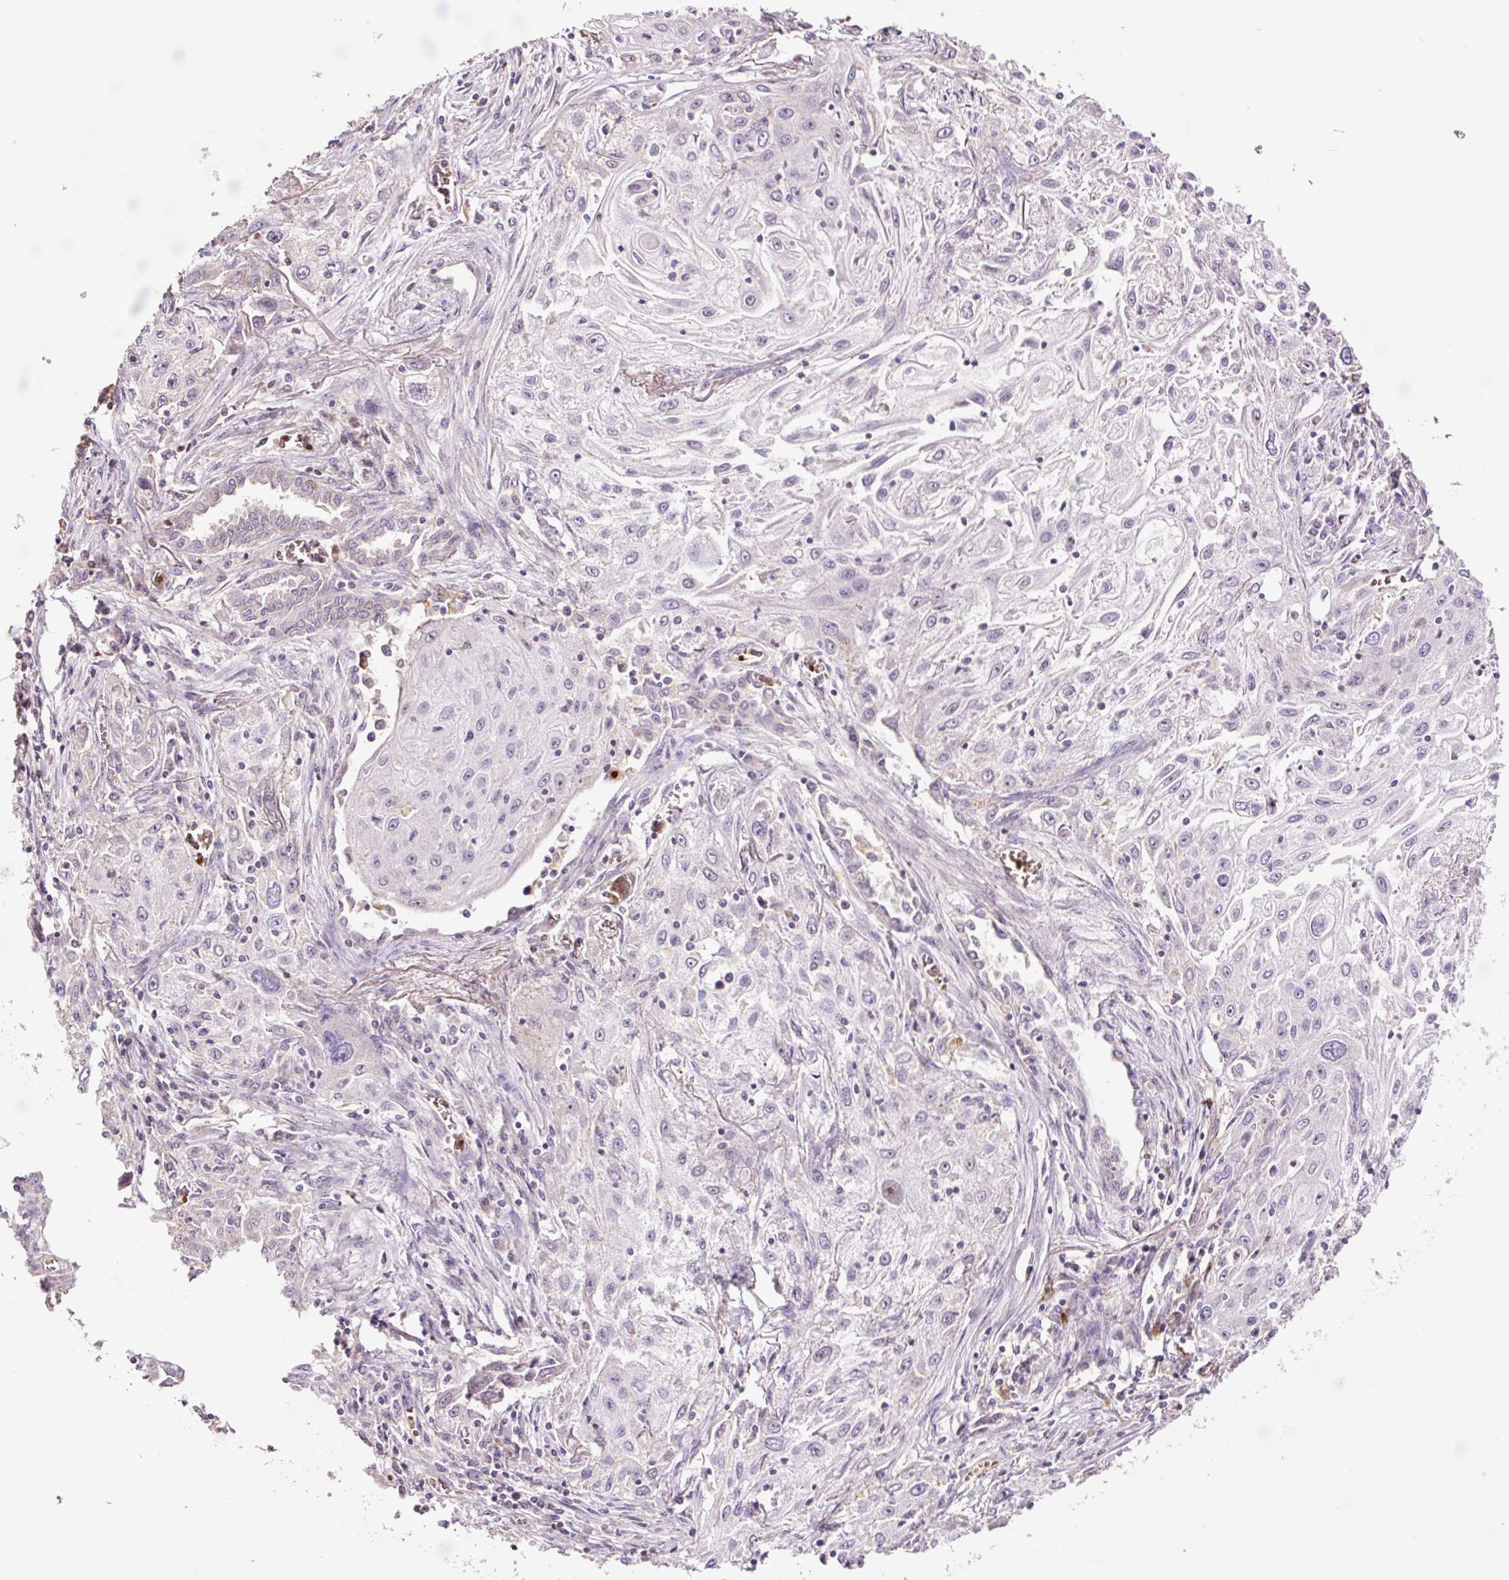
{"staining": {"intensity": "negative", "quantity": "none", "location": "none"}, "tissue": "lung cancer", "cell_type": "Tumor cells", "image_type": "cancer", "snomed": [{"axis": "morphology", "description": "Squamous cell carcinoma, NOS"}, {"axis": "topography", "description": "Lung"}], "caption": "Immunohistochemistry (IHC) photomicrograph of lung cancer stained for a protein (brown), which reveals no staining in tumor cells. (Stains: DAB (3,3'-diaminobenzidine) immunohistochemistry with hematoxylin counter stain, Microscopy: brightfield microscopy at high magnification).", "gene": "TMEM235", "patient": {"sex": "female", "age": 69}}